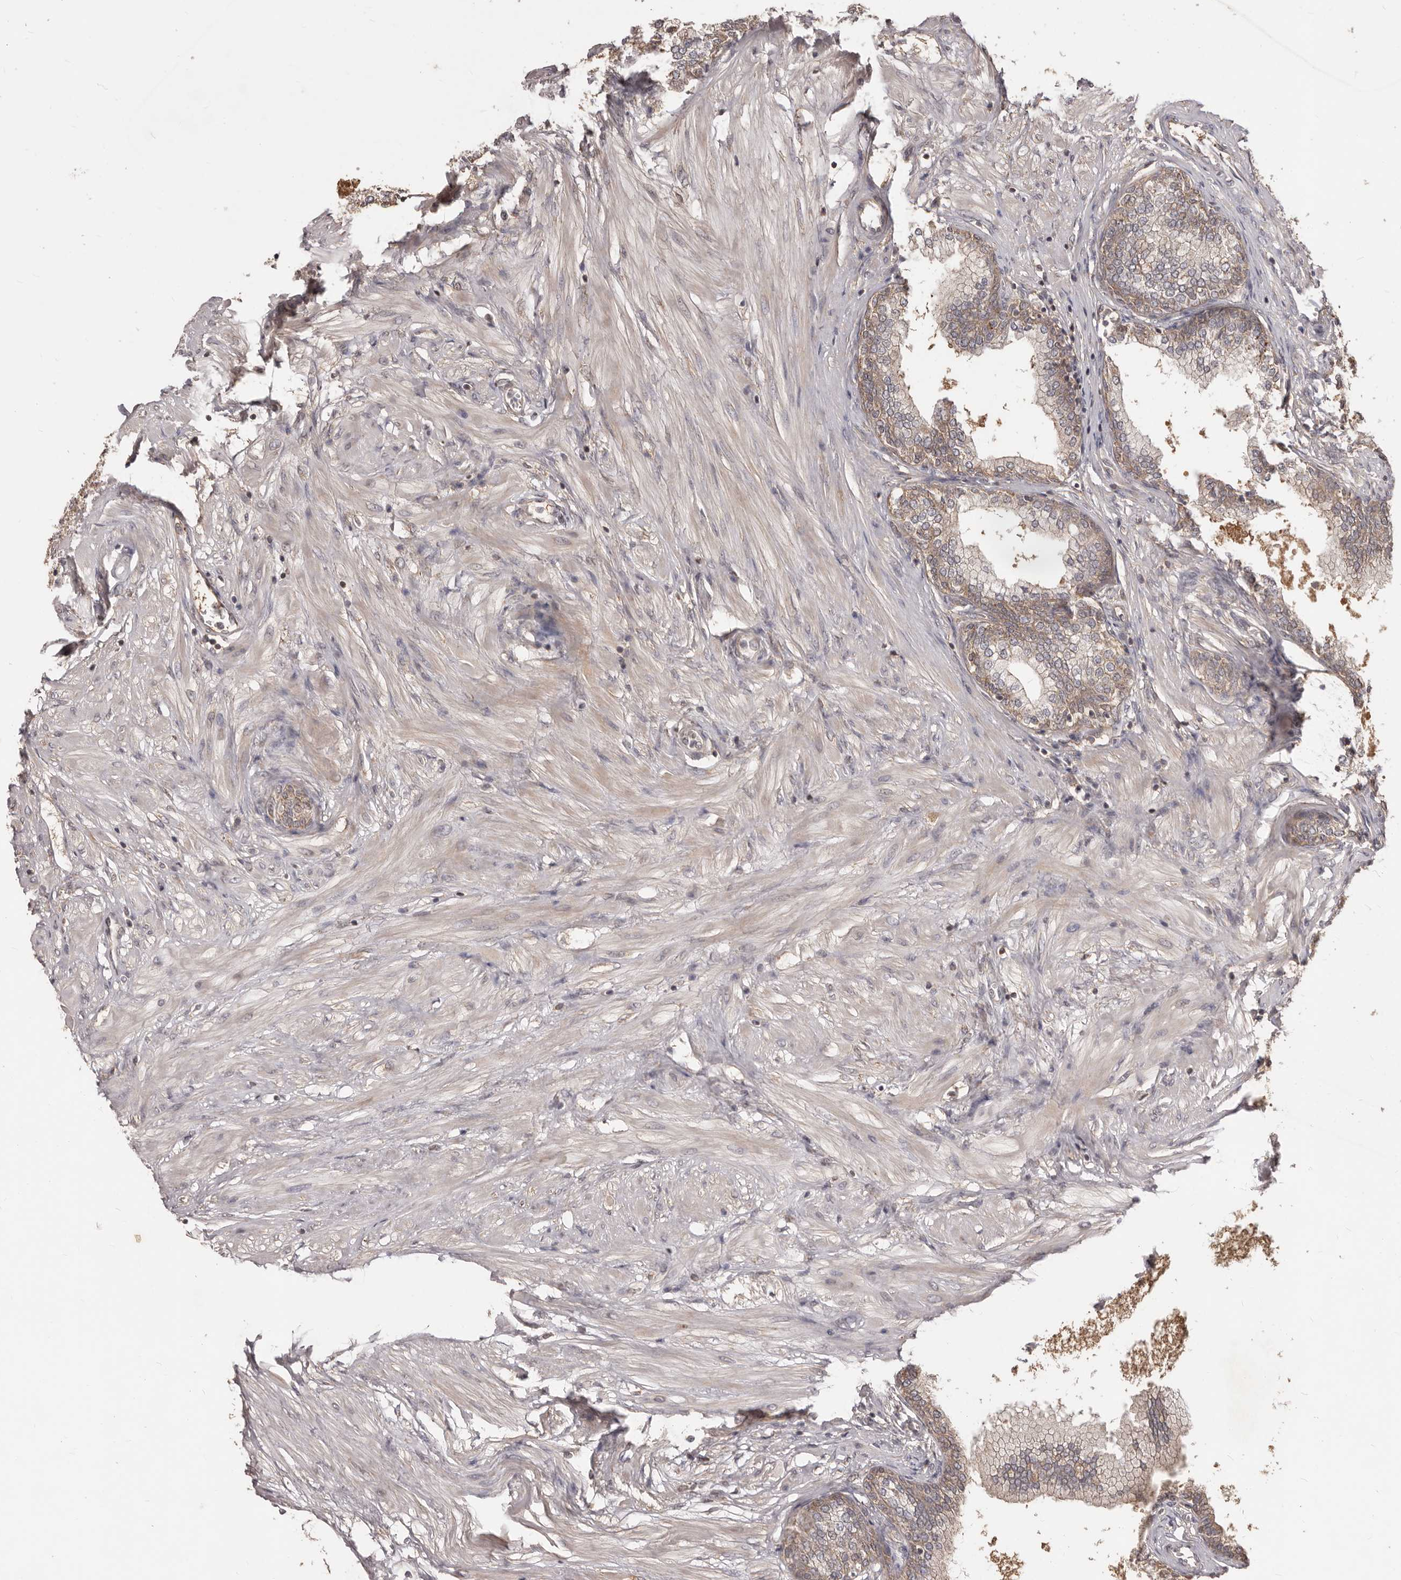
{"staining": {"intensity": "weak", "quantity": ">75%", "location": "cytoplasmic/membranous"}, "tissue": "prostate", "cell_type": "Glandular cells", "image_type": "normal", "snomed": [{"axis": "morphology", "description": "Normal tissue, NOS"}, {"axis": "morphology", "description": "Urothelial carcinoma, Low grade"}, {"axis": "topography", "description": "Urinary bladder"}, {"axis": "topography", "description": "Prostate"}], "caption": "This is a micrograph of immunohistochemistry (IHC) staining of normal prostate, which shows weak expression in the cytoplasmic/membranous of glandular cells.", "gene": "MTO1", "patient": {"sex": "male", "age": 60}}